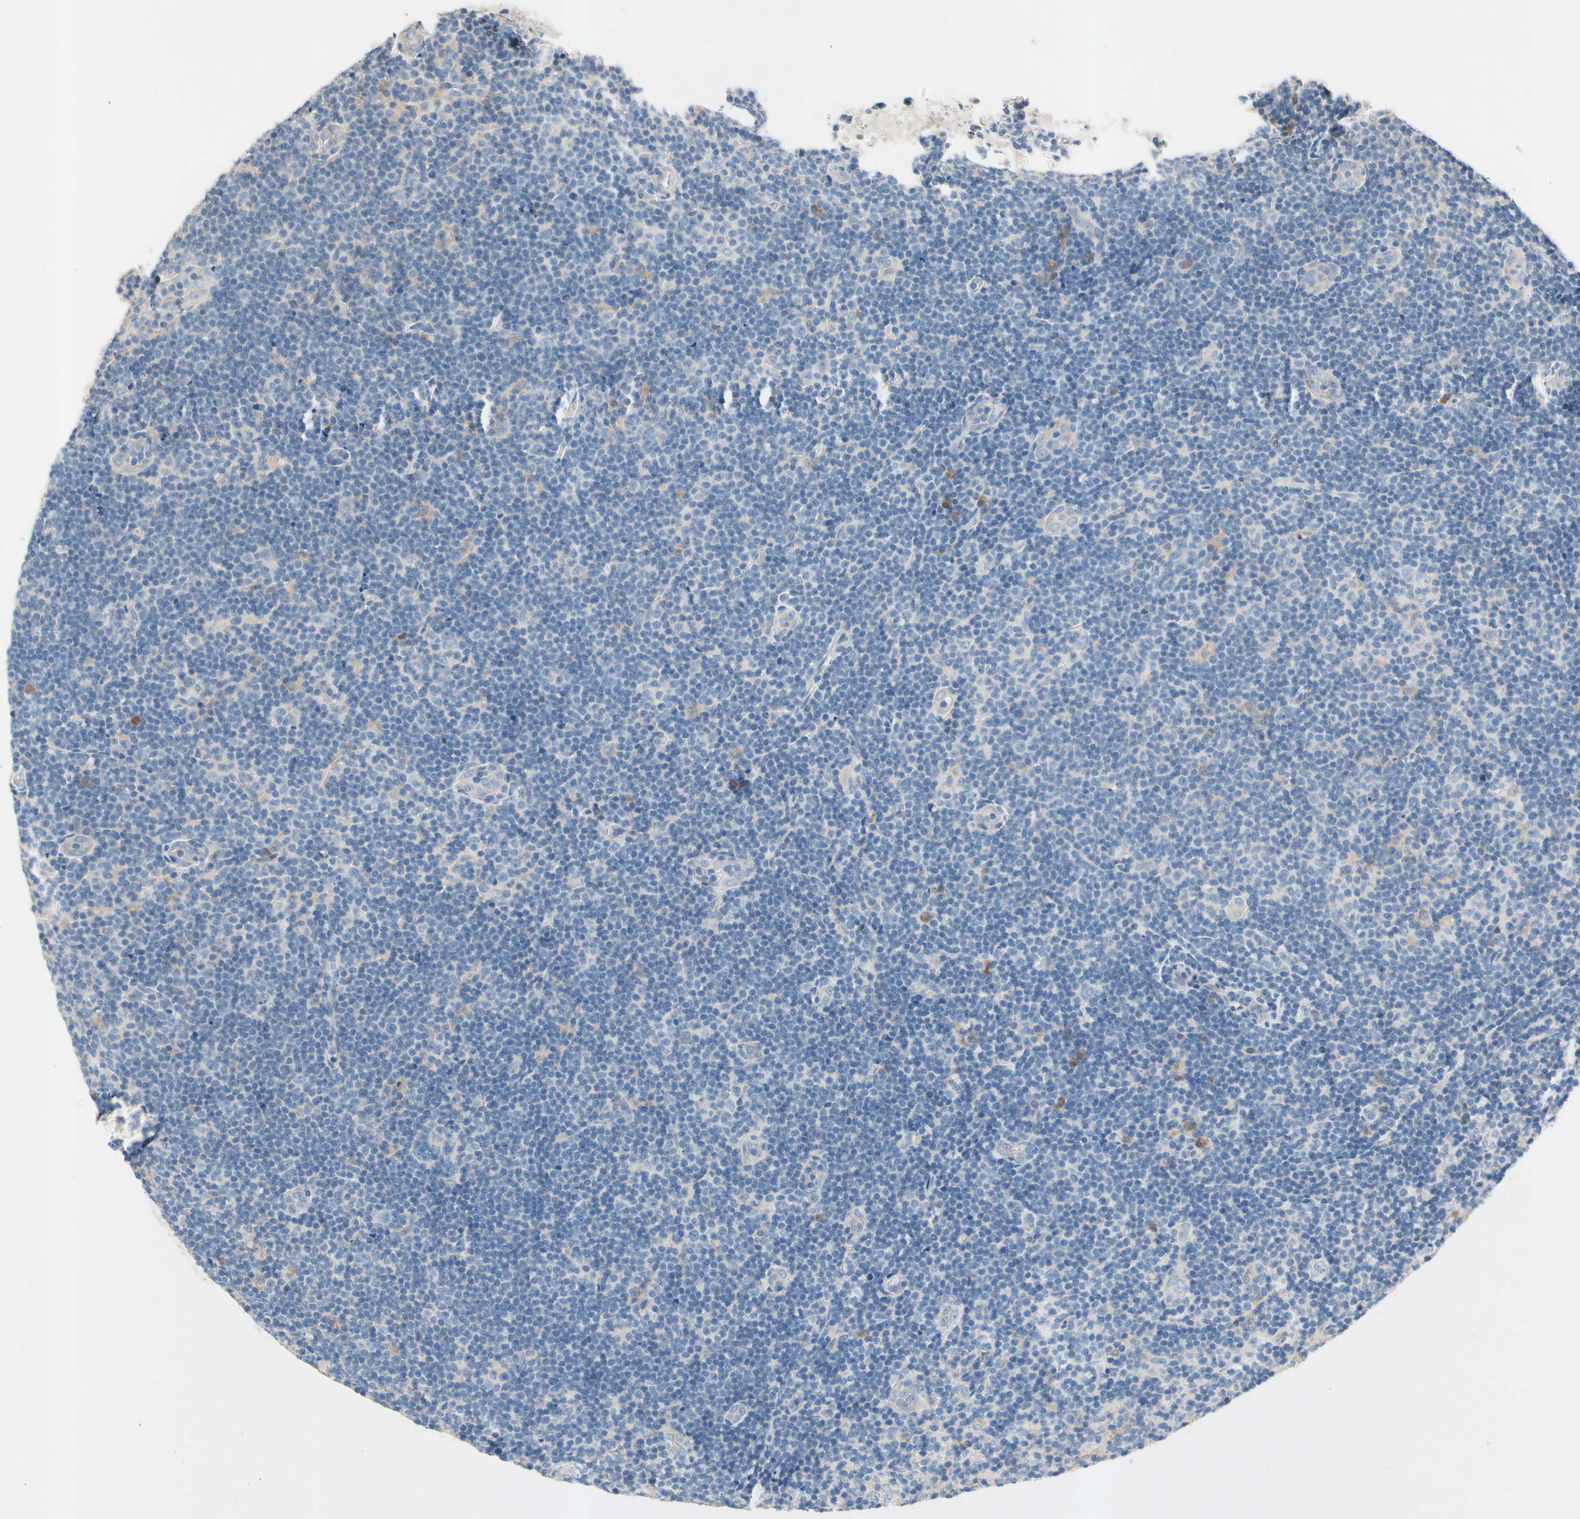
{"staining": {"intensity": "negative", "quantity": "none", "location": "none"}, "tissue": "lymphoma", "cell_type": "Tumor cells", "image_type": "cancer", "snomed": [{"axis": "morphology", "description": "Malignant lymphoma, non-Hodgkin's type, Low grade"}, {"axis": "topography", "description": "Lymph node"}], "caption": "This is a image of immunohistochemistry staining of lymphoma, which shows no expression in tumor cells. Brightfield microscopy of IHC stained with DAB (3,3'-diaminobenzidine) (brown) and hematoxylin (blue), captured at high magnification.", "gene": "PRDX4", "patient": {"sex": "male", "age": 83}}